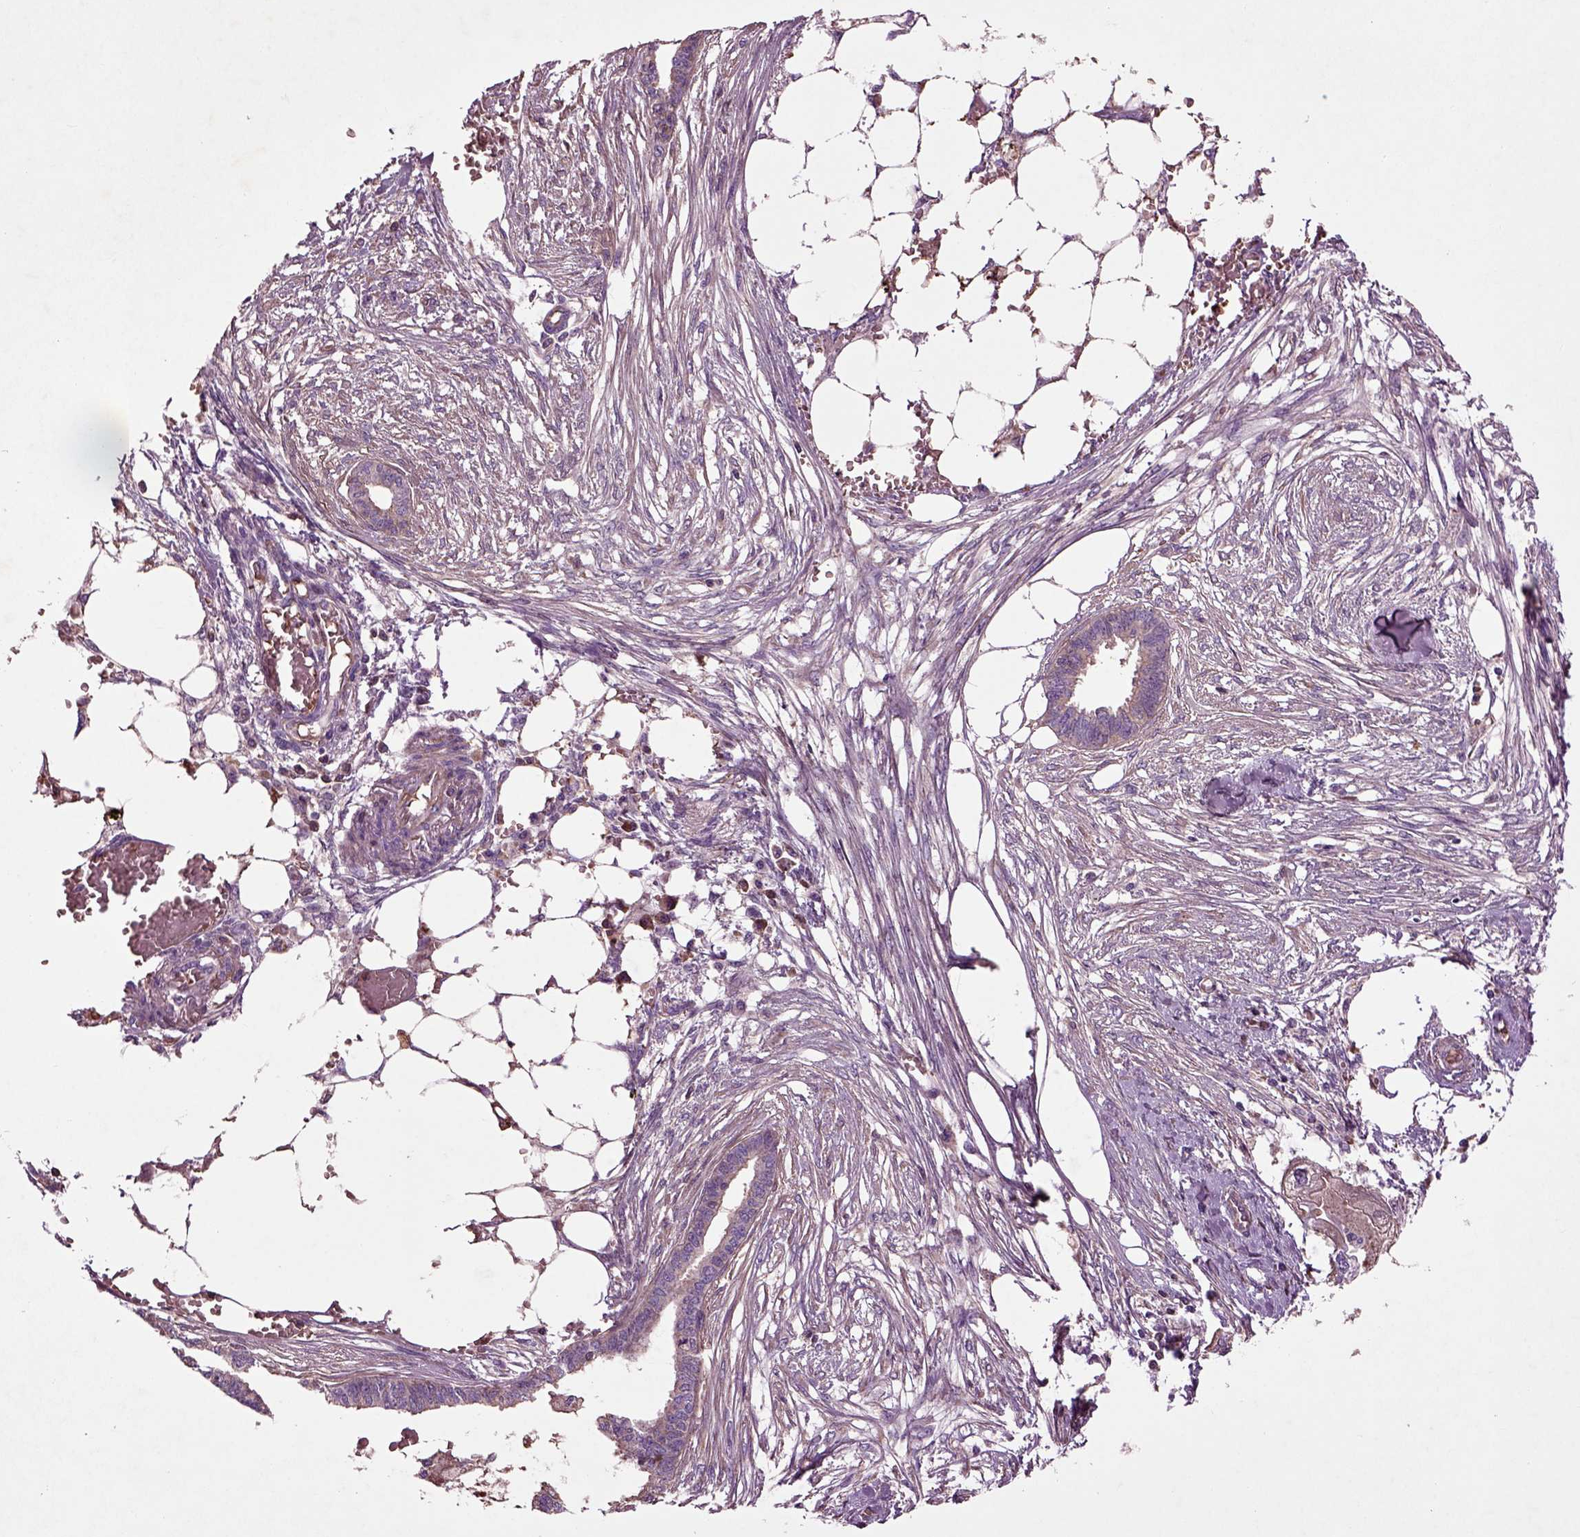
{"staining": {"intensity": "weak", "quantity": "25%-75%", "location": "cytoplasmic/membranous"}, "tissue": "endometrial cancer", "cell_type": "Tumor cells", "image_type": "cancer", "snomed": [{"axis": "morphology", "description": "Adenocarcinoma, NOS"}, {"axis": "morphology", "description": "Adenocarcinoma, metastatic, NOS"}, {"axis": "topography", "description": "Adipose tissue"}, {"axis": "topography", "description": "Endometrium"}], "caption": "Immunohistochemical staining of endometrial cancer (adenocarcinoma) reveals low levels of weak cytoplasmic/membranous protein staining in approximately 25%-75% of tumor cells. (Brightfield microscopy of DAB IHC at high magnification).", "gene": "SPON1", "patient": {"sex": "female", "age": 67}}